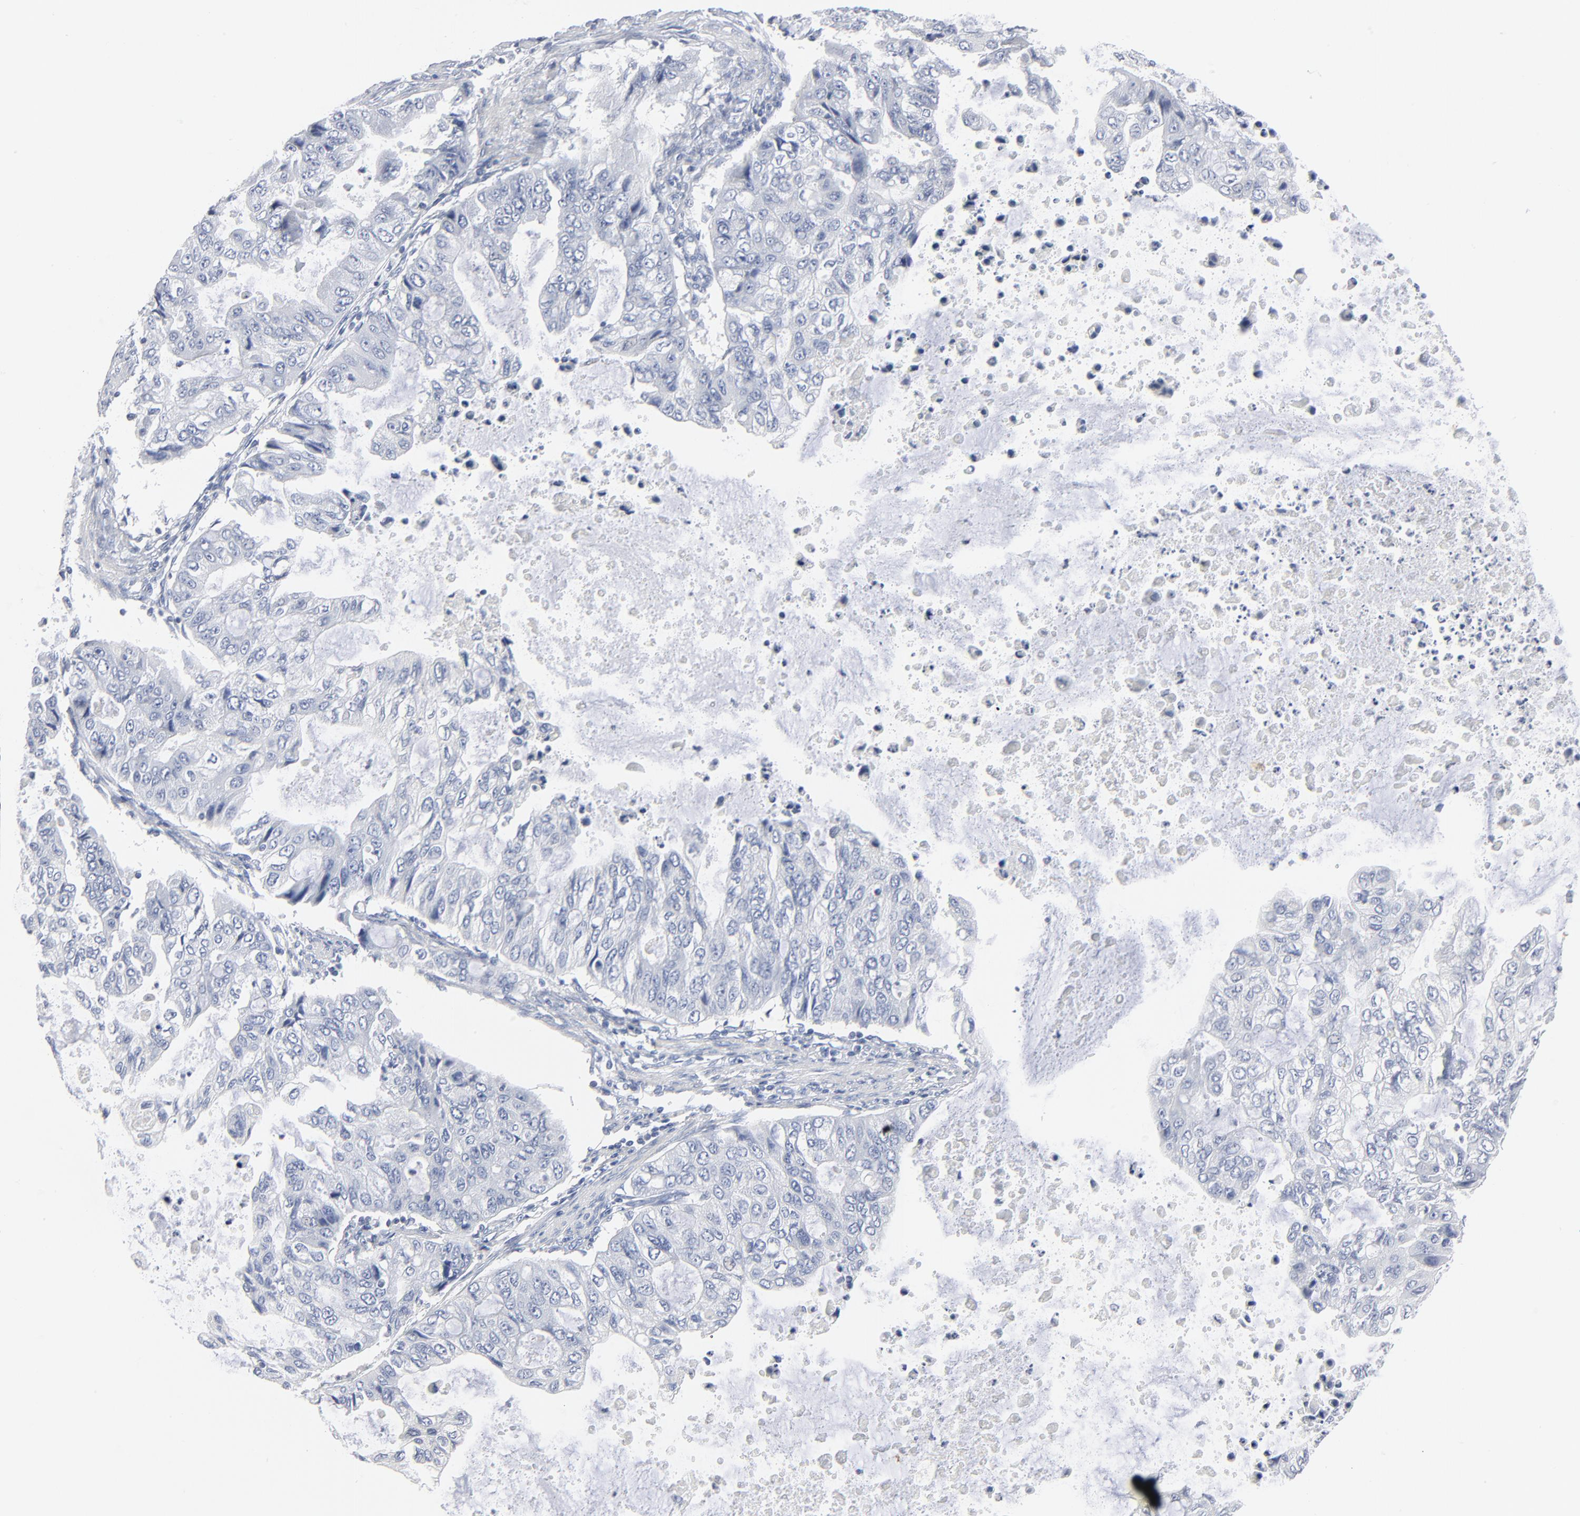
{"staining": {"intensity": "negative", "quantity": "none", "location": "none"}, "tissue": "stomach cancer", "cell_type": "Tumor cells", "image_type": "cancer", "snomed": [{"axis": "morphology", "description": "Adenocarcinoma, NOS"}, {"axis": "topography", "description": "Stomach, upper"}], "caption": "Immunohistochemistry (IHC) of human stomach cancer exhibits no expression in tumor cells.", "gene": "PTK2B", "patient": {"sex": "female", "age": 52}}